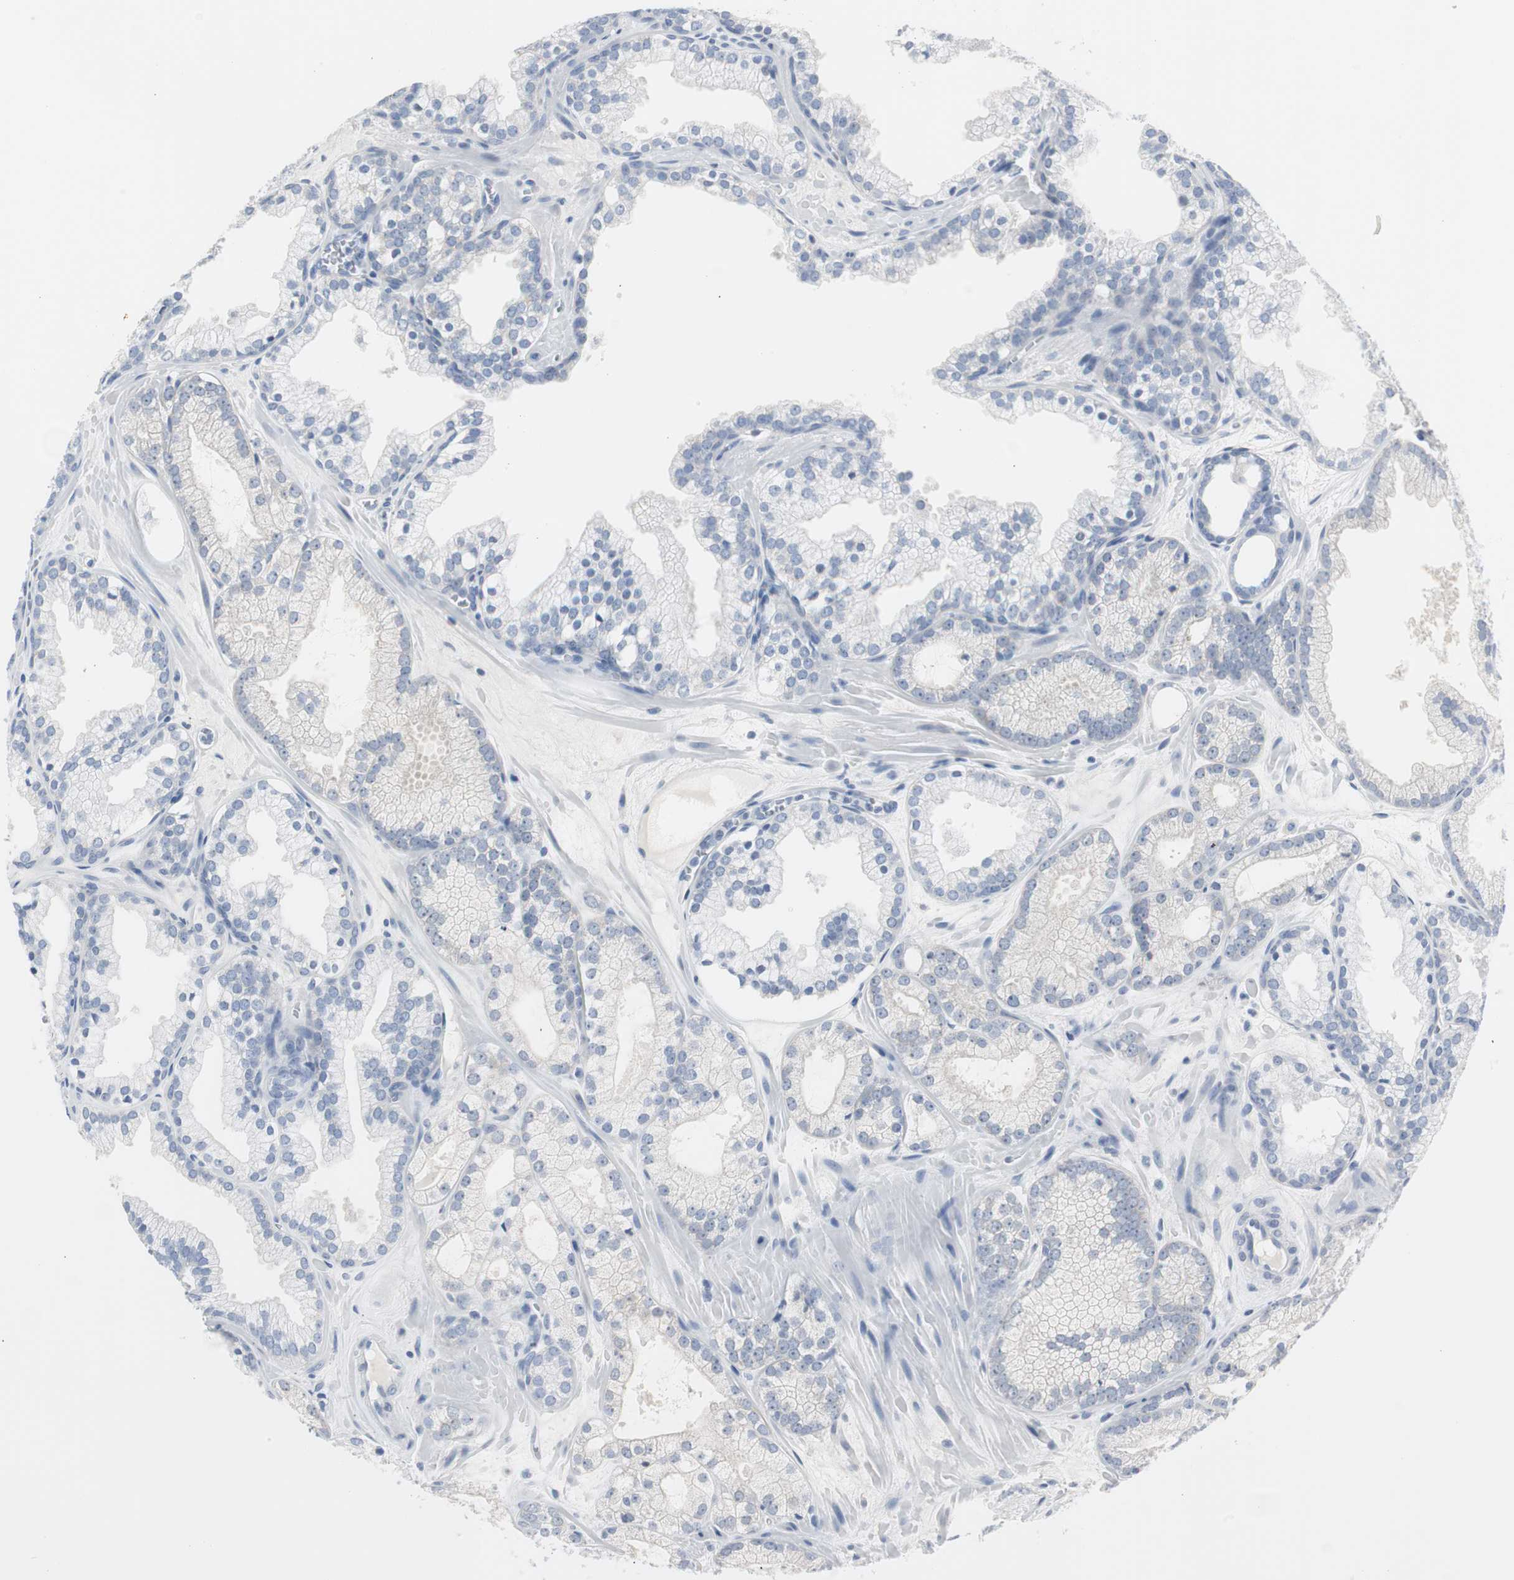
{"staining": {"intensity": "negative", "quantity": "none", "location": "none"}, "tissue": "prostate cancer", "cell_type": "Tumor cells", "image_type": "cancer", "snomed": [{"axis": "morphology", "description": "Adenocarcinoma, Low grade"}, {"axis": "topography", "description": "Prostate"}], "caption": "IHC of human prostate cancer reveals no positivity in tumor cells. (Stains: DAB (3,3'-diaminobenzidine) IHC with hematoxylin counter stain, Microscopy: brightfield microscopy at high magnification).", "gene": "S100A7", "patient": {"sex": "male", "age": 57}}